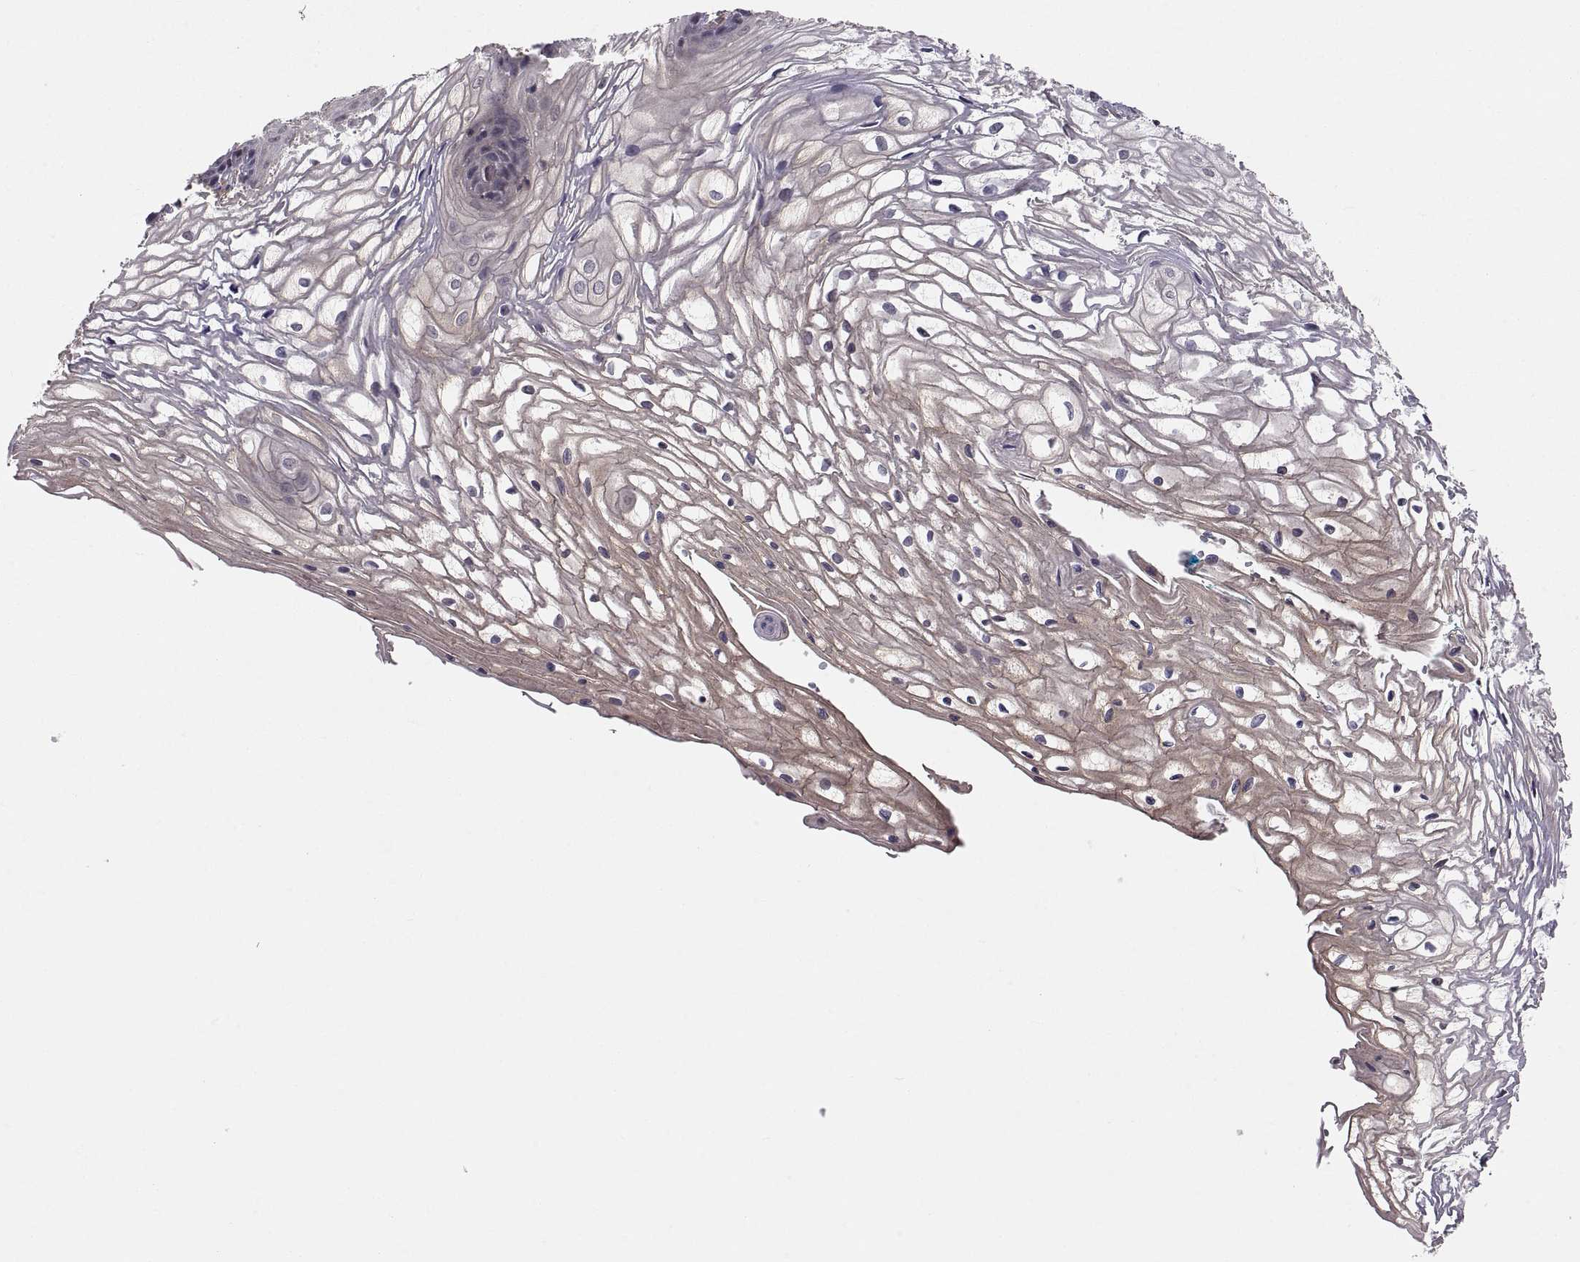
{"staining": {"intensity": "moderate", "quantity": "<25%", "location": "cytoplasmic/membranous"}, "tissue": "vagina", "cell_type": "Squamous epithelial cells", "image_type": "normal", "snomed": [{"axis": "morphology", "description": "Normal tissue, NOS"}, {"axis": "topography", "description": "Vagina"}], "caption": "Protein staining demonstrates moderate cytoplasmic/membranous positivity in approximately <25% of squamous epithelial cells in normal vagina. The staining is performed using DAB (3,3'-diaminobenzidine) brown chromogen to label protein expression. The nuclei are counter-stained blue using hematoxylin.", "gene": "ABL2", "patient": {"sex": "female", "age": 34}}